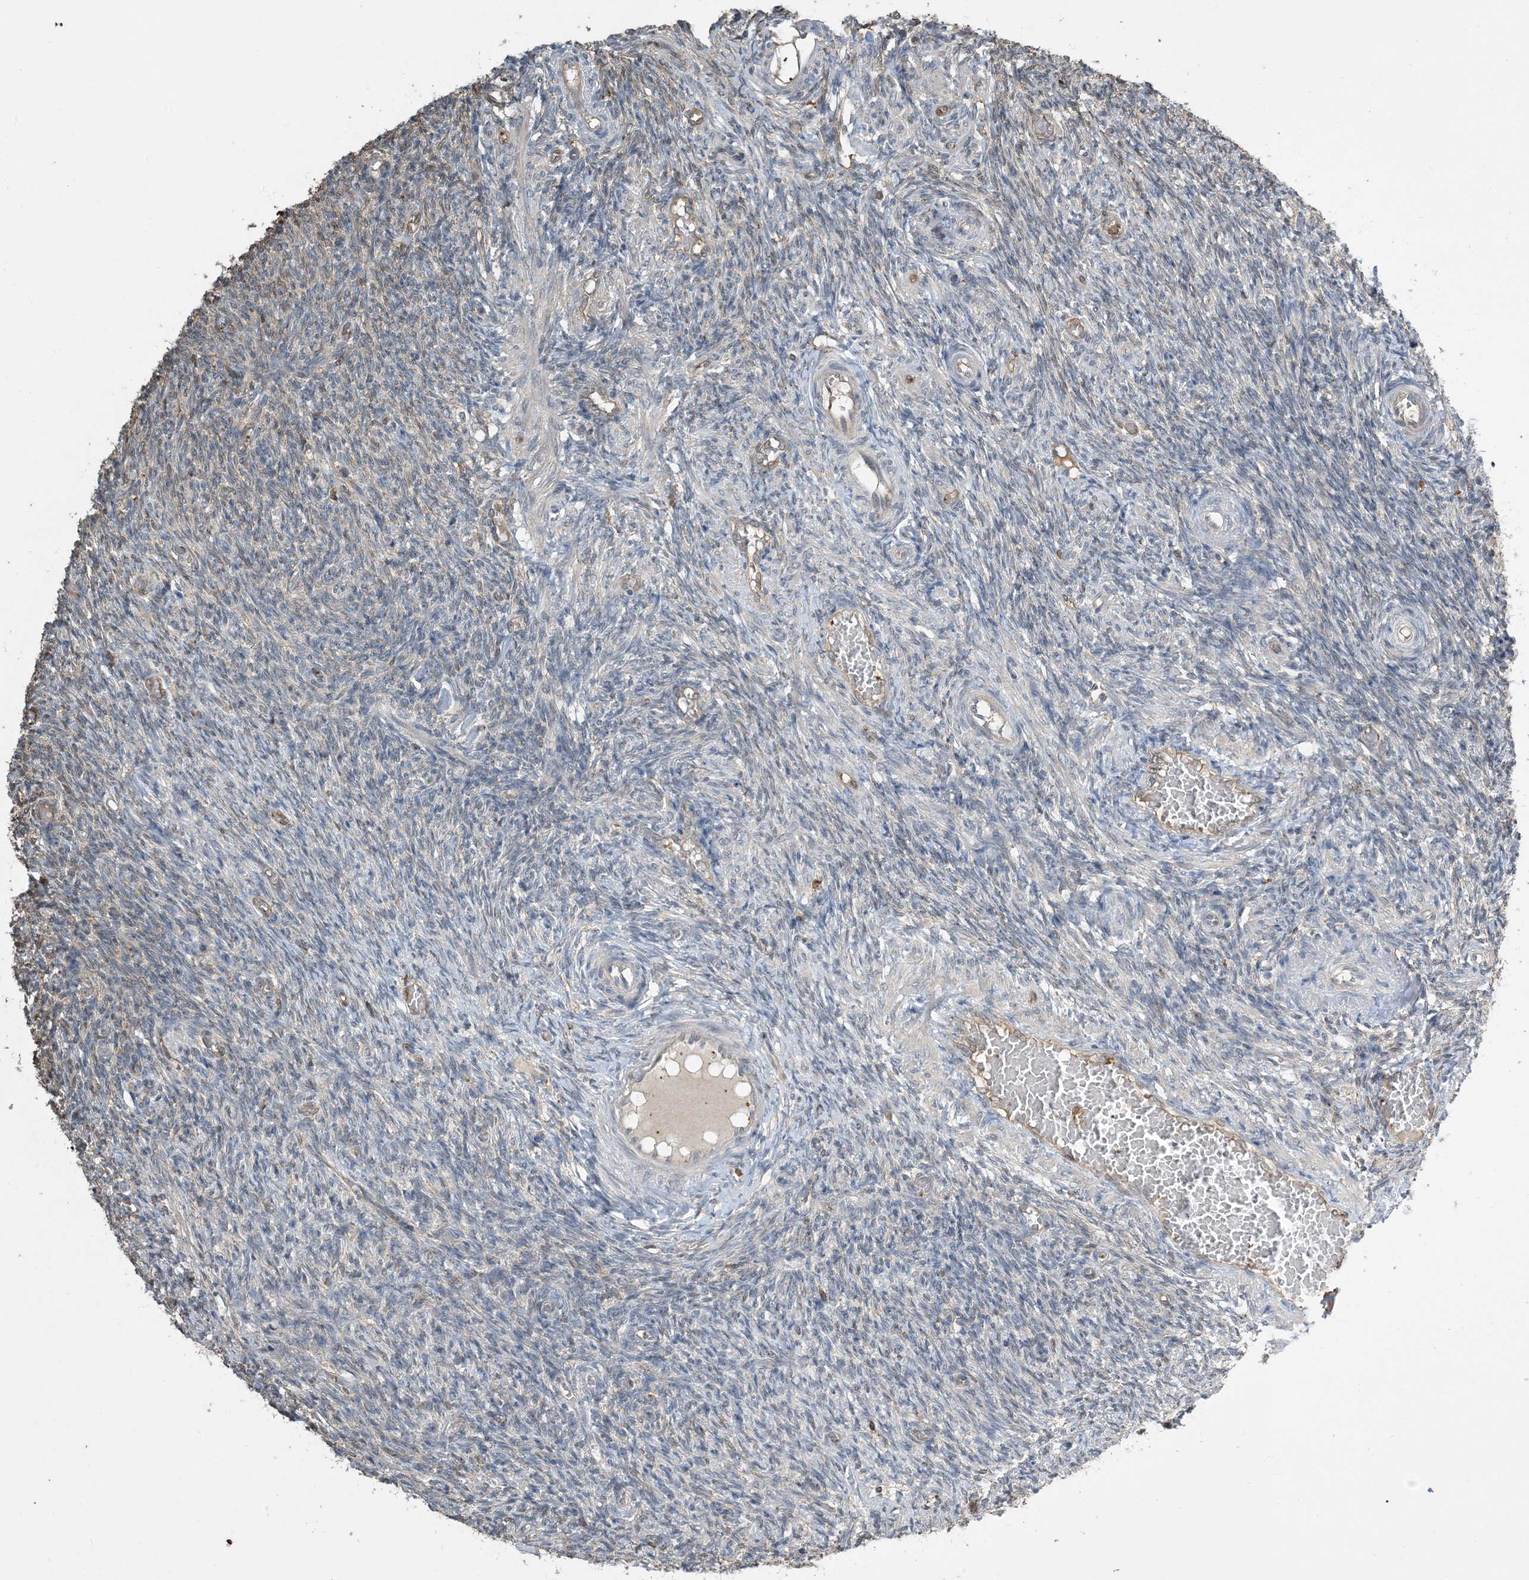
{"staining": {"intensity": "negative", "quantity": "none", "location": "none"}, "tissue": "ovary", "cell_type": "Ovarian stroma cells", "image_type": "normal", "snomed": [{"axis": "morphology", "description": "Normal tissue, NOS"}, {"axis": "topography", "description": "Ovary"}], "caption": "There is no significant staining in ovarian stroma cells of ovary. The staining is performed using DAB brown chromogen with nuclei counter-stained in using hematoxylin.", "gene": "TMSB4X", "patient": {"sex": "female", "age": 27}}